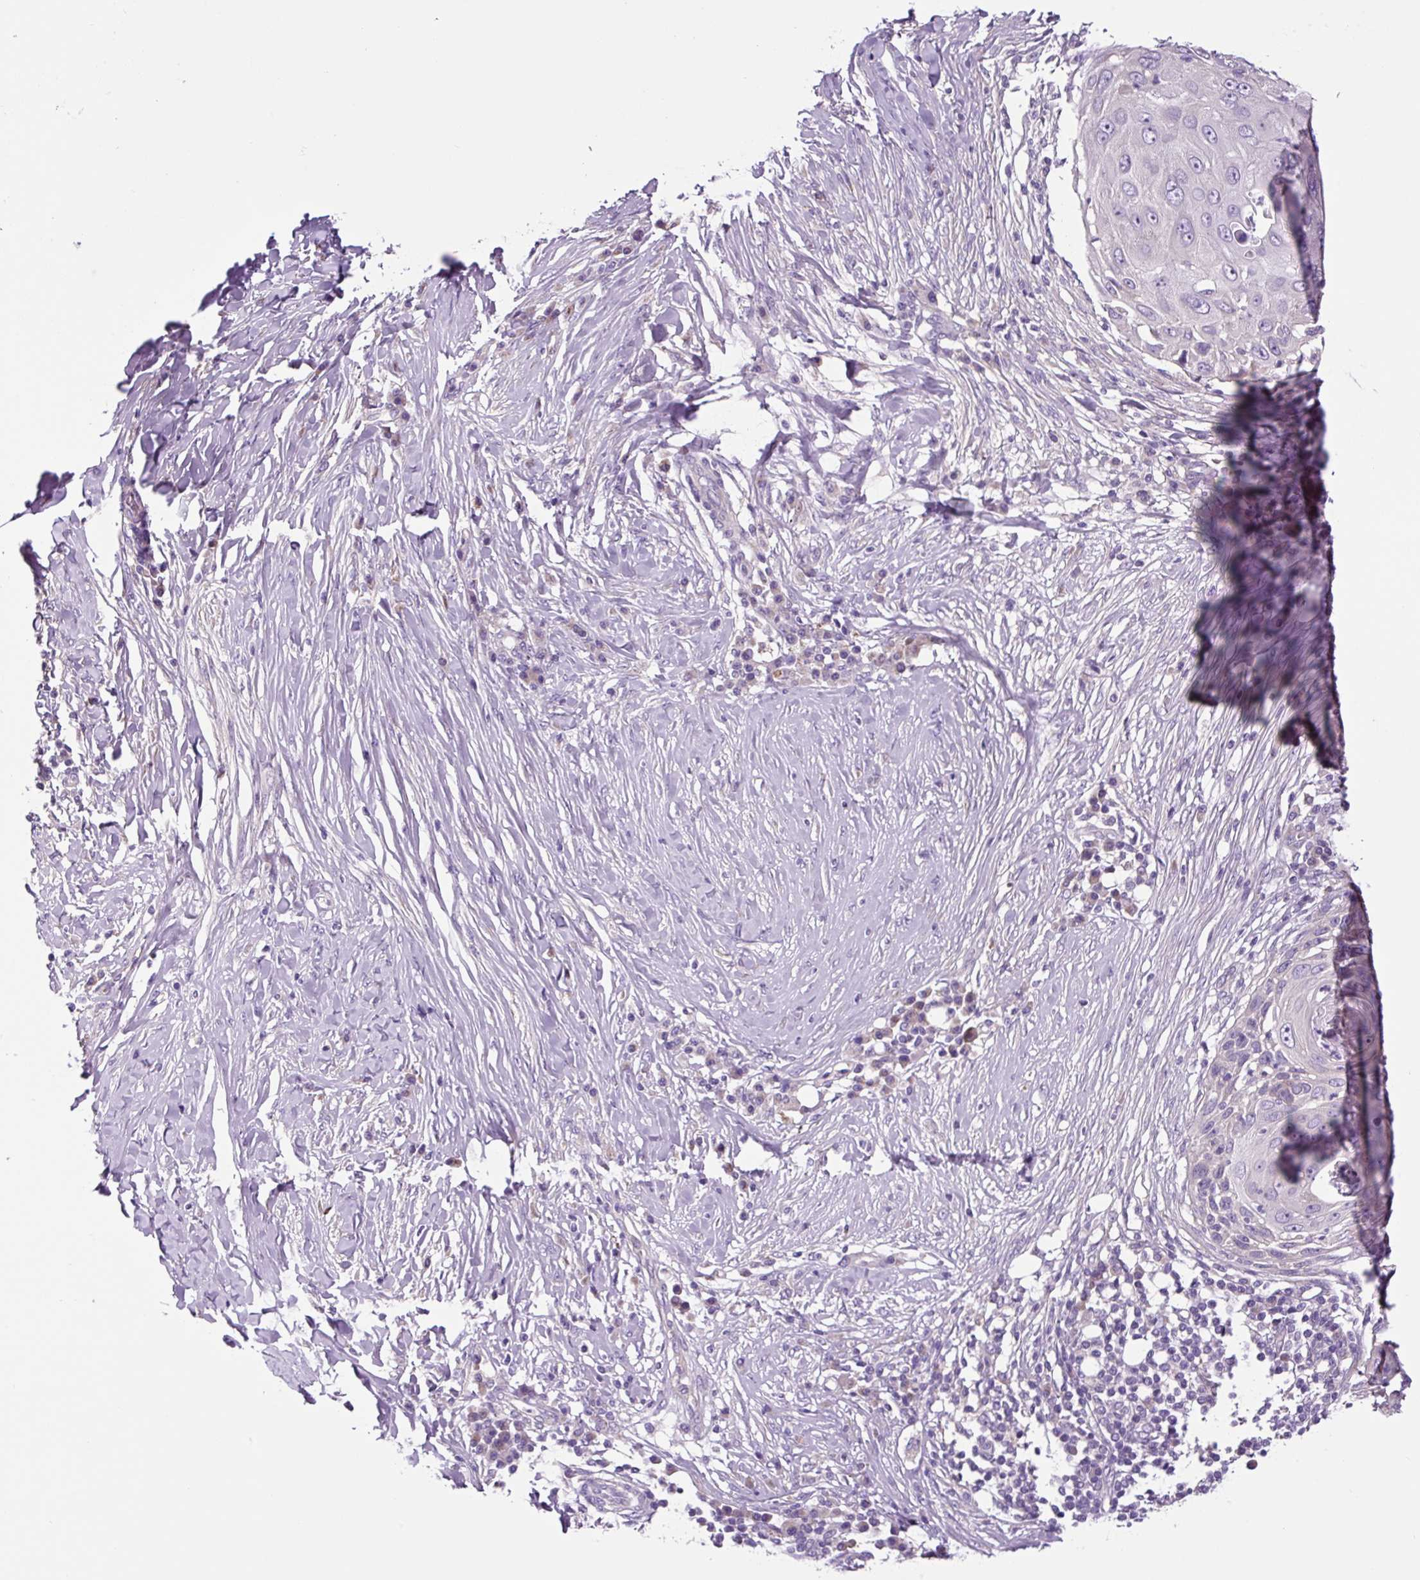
{"staining": {"intensity": "negative", "quantity": "none", "location": "none"}, "tissue": "skin cancer", "cell_type": "Tumor cells", "image_type": "cancer", "snomed": [{"axis": "morphology", "description": "Squamous cell carcinoma, NOS"}, {"axis": "topography", "description": "Skin"}], "caption": "A high-resolution image shows immunohistochemistry staining of squamous cell carcinoma (skin), which exhibits no significant staining in tumor cells.", "gene": "GORASP1", "patient": {"sex": "female", "age": 44}}